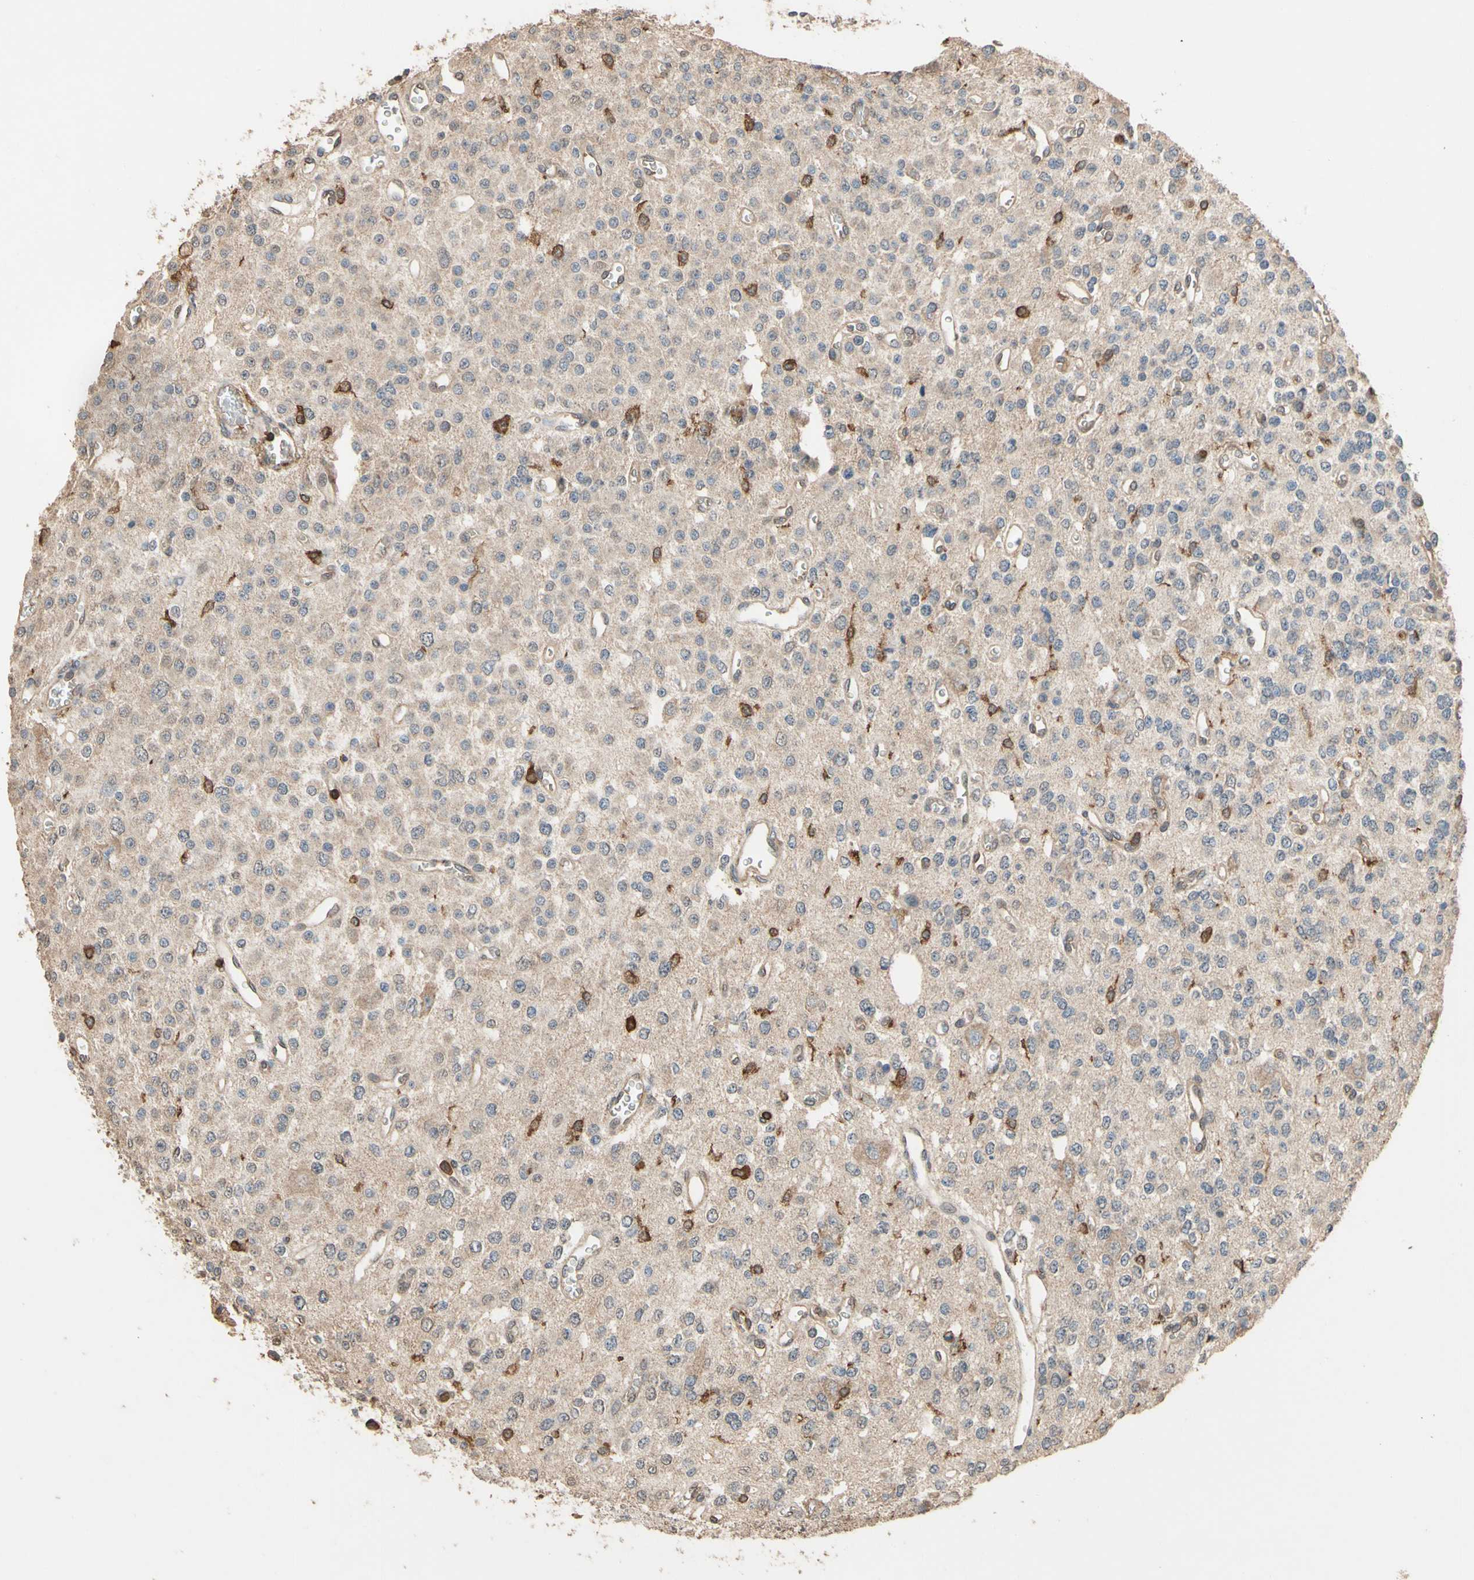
{"staining": {"intensity": "weak", "quantity": "25%-75%", "location": "cytoplasmic/membranous"}, "tissue": "glioma", "cell_type": "Tumor cells", "image_type": "cancer", "snomed": [{"axis": "morphology", "description": "Glioma, malignant, Low grade"}, {"axis": "topography", "description": "Brain"}], "caption": "Immunohistochemical staining of low-grade glioma (malignant) shows low levels of weak cytoplasmic/membranous protein staining in about 25%-75% of tumor cells.", "gene": "MAP3K10", "patient": {"sex": "male", "age": 38}}